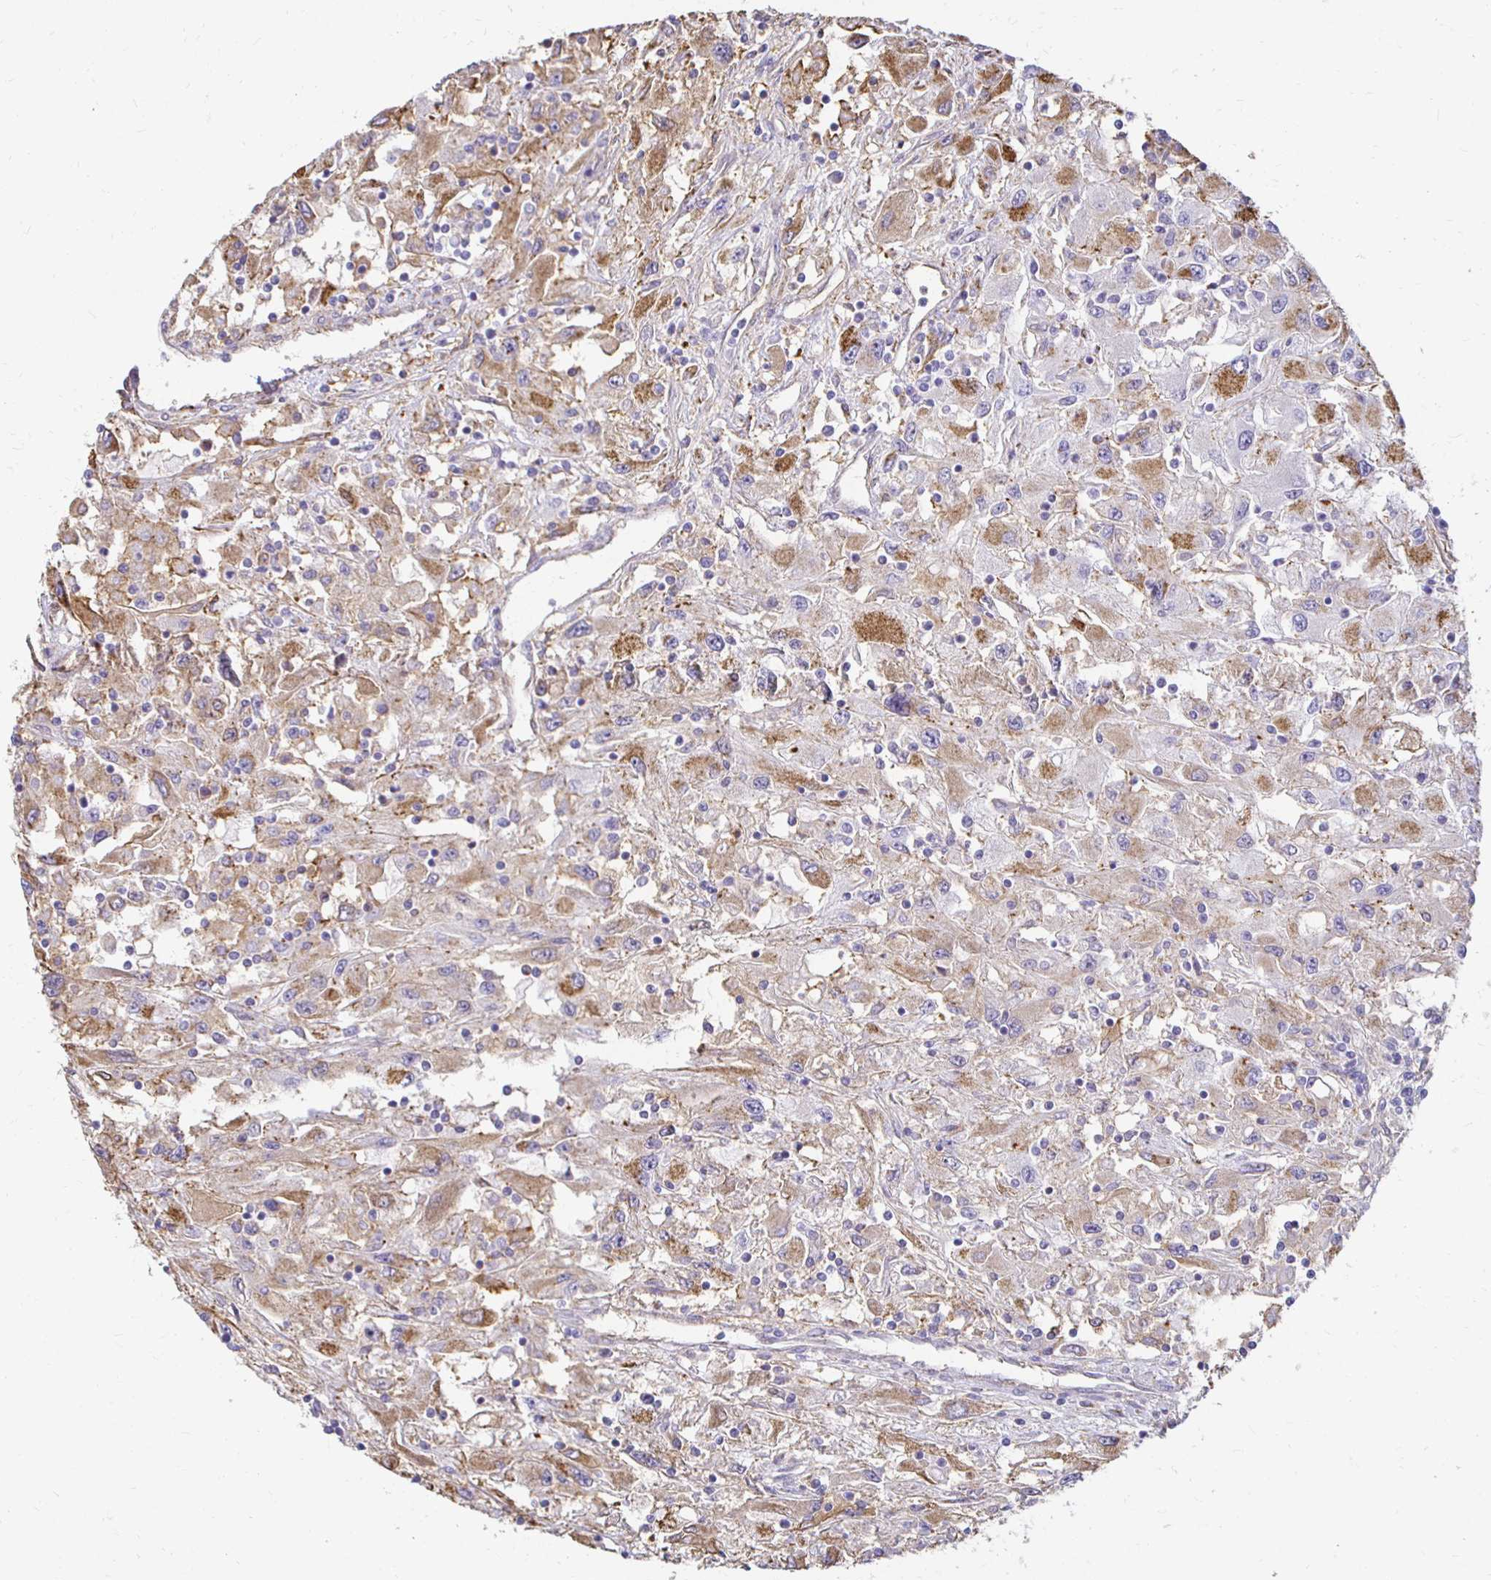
{"staining": {"intensity": "moderate", "quantity": "25%-75%", "location": "cytoplasmic/membranous"}, "tissue": "renal cancer", "cell_type": "Tumor cells", "image_type": "cancer", "snomed": [{"axis": "morphology", "description": "Adenocarcinoma, NOS"}, {"axis": "topography", "description": "Kidney"}], "caption": "A high-resolution micrograph shows immunohistochemistry staining of renal cancer (adenocarcinoma), which shows moderate cytoplasmic/membranous expression in about 25%-75% of tumor cells.", "gene": "TAS1R3", "patient": {"sex": "female", "age": 67}}